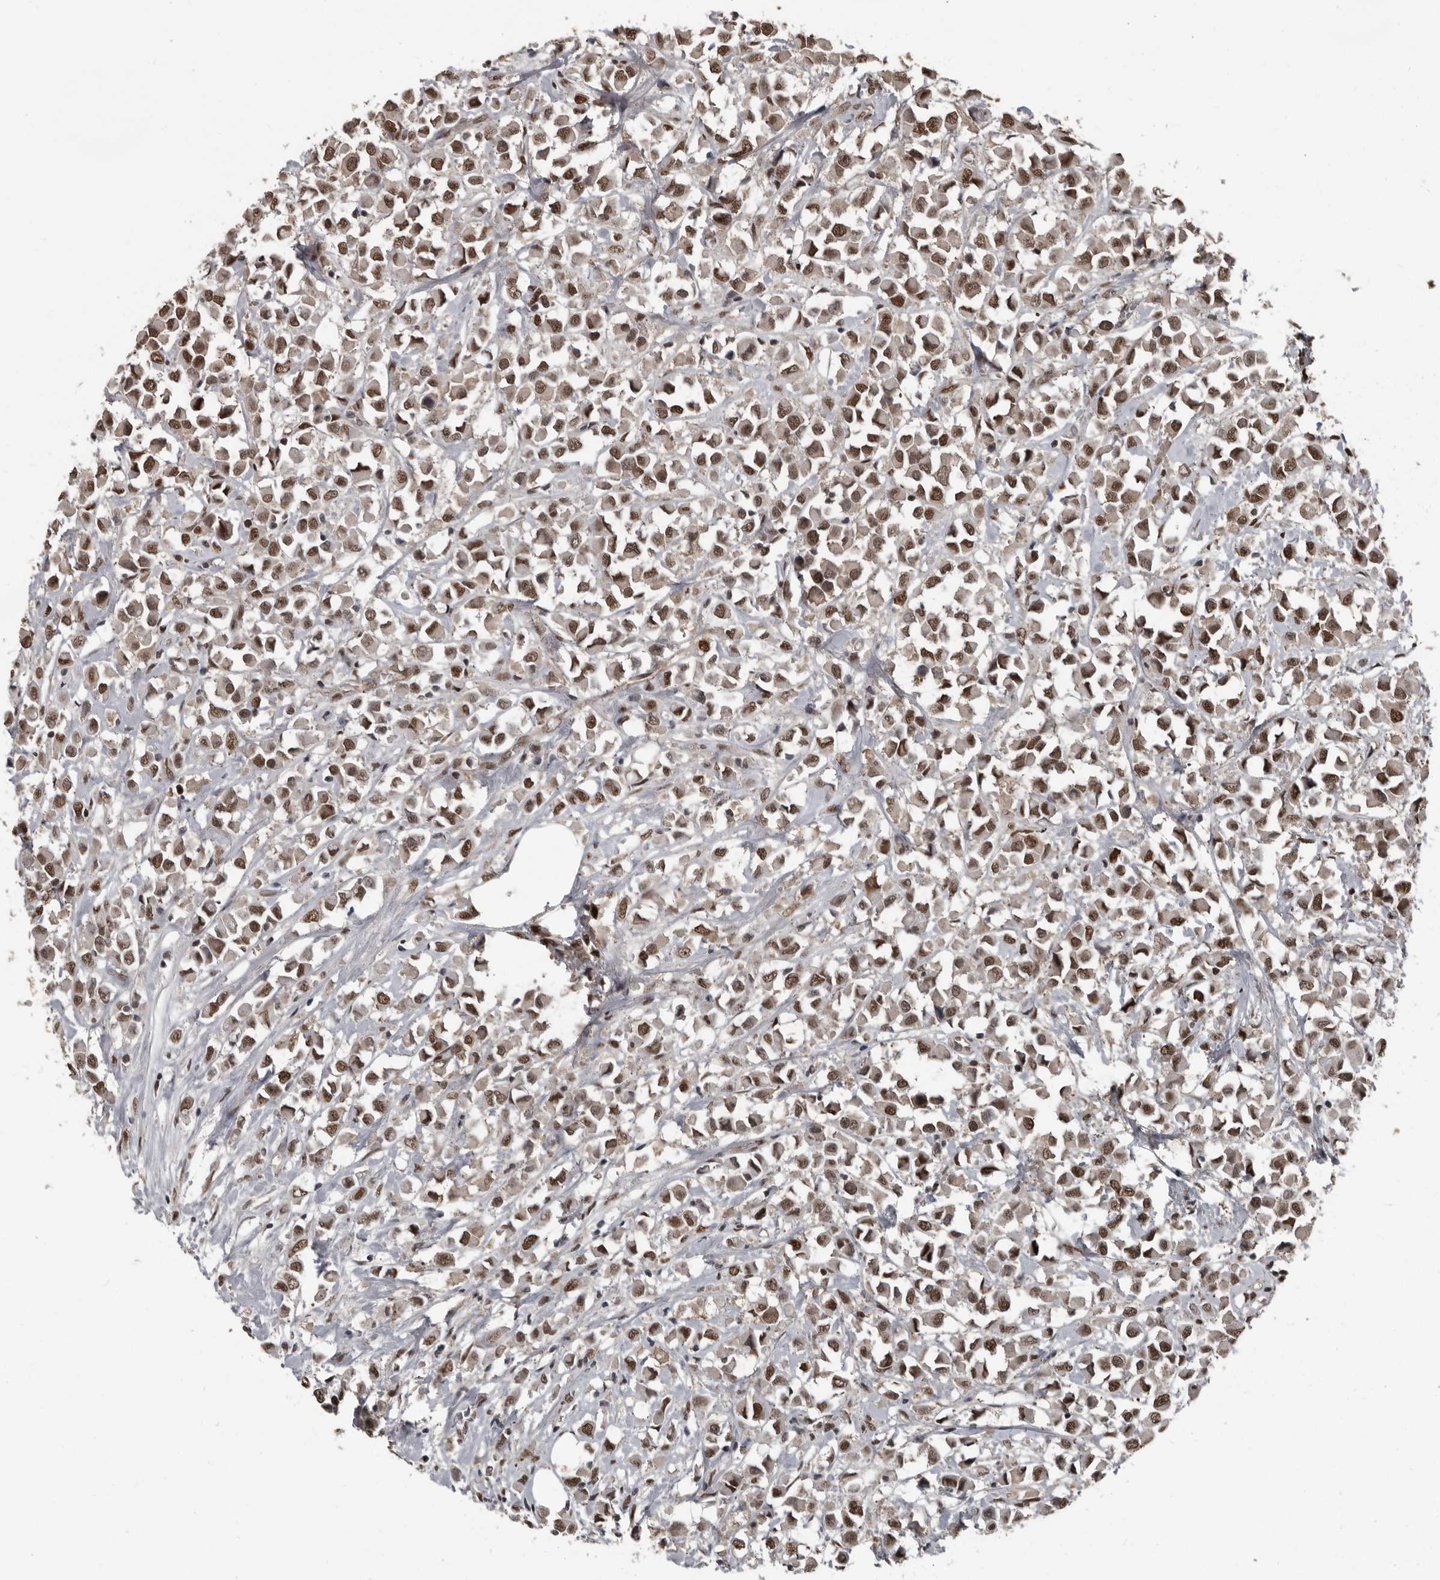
{"staining": {"intensity": "moderate", "quantity": ">75%", "location": "nuclear"}, "tissue": "breast cancer", "cell_type": "Tumor cells", "image_type": "cancer", "snomed": [{"axis": "morphology", "description": "Duct carcinoma"}, {"axis": "topography", "description": "Breast"}], "caption": "Breast infiltrating ductal carcinoma was stained to show a protein in brown. There is medium levels of moderate nuclear staining in about >75% of tumor cells. (IHC, brightfield microscopy, high magnification).", "gene": "CHD1L", "patient": {"sex": "female", "age": 61}}